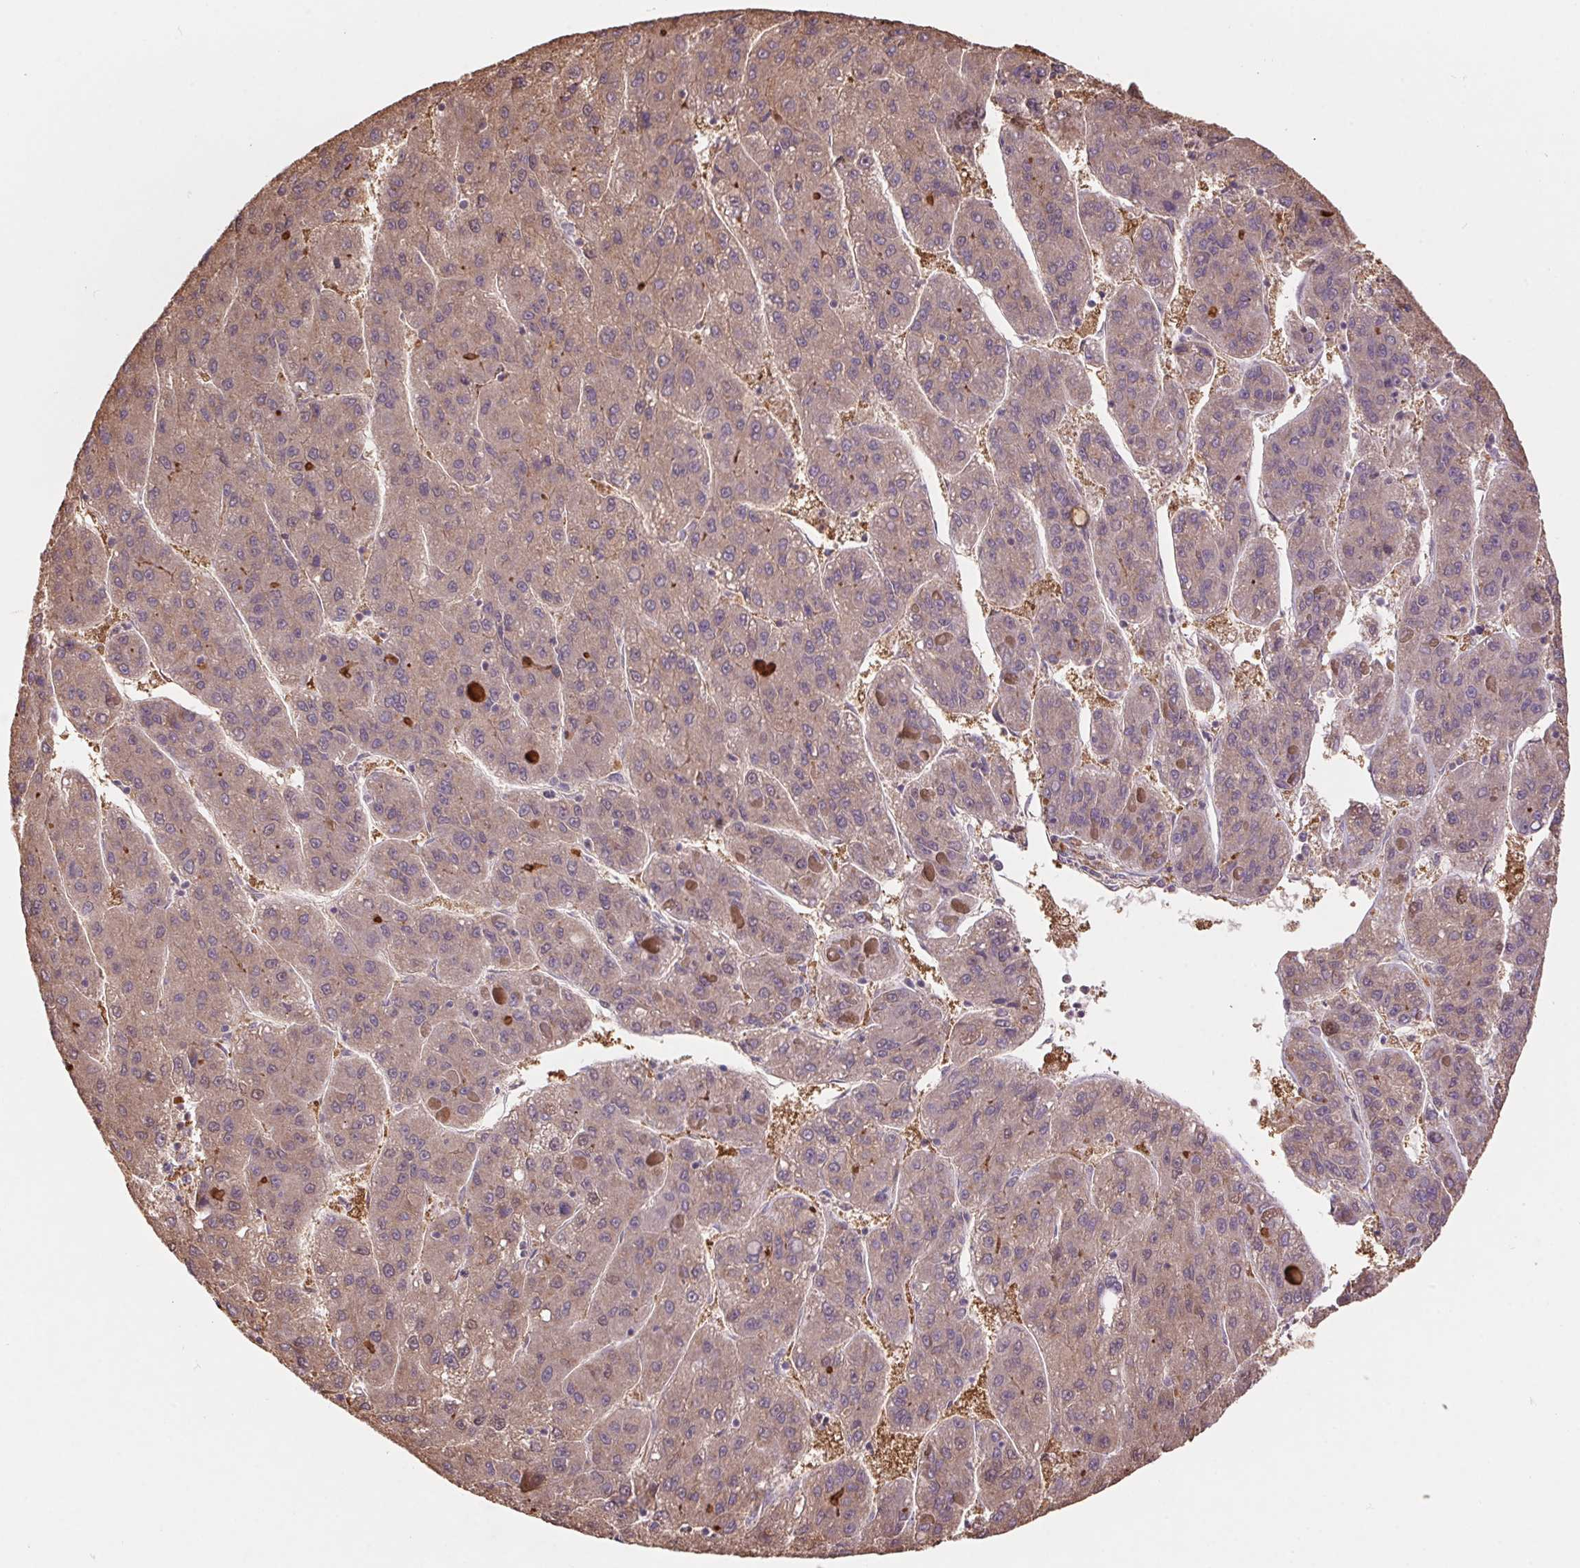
{"staining": {"intensity": "moderate", "quantity": ">75%", "location": "cytoplasmic/membranous,nuclear"}, "tissue": "liver cancer", "cell_type": "Tumor cells", "image_type": "cancer", "snomed": [{"axis": "morphology", "description": "Carcinoma, Hepatocellular, NOS"}, {"axis": "topography", "description": "Liver"}], "caption": "Immunohistochemistry of liver hepatocellular carcinoma shows medium levels of moderate cytoplasmic/membranous and nuclear staining in about >75% of tumor cells.", "gene": "CUTA", "patient": {"sex": "female", "age": 82}}